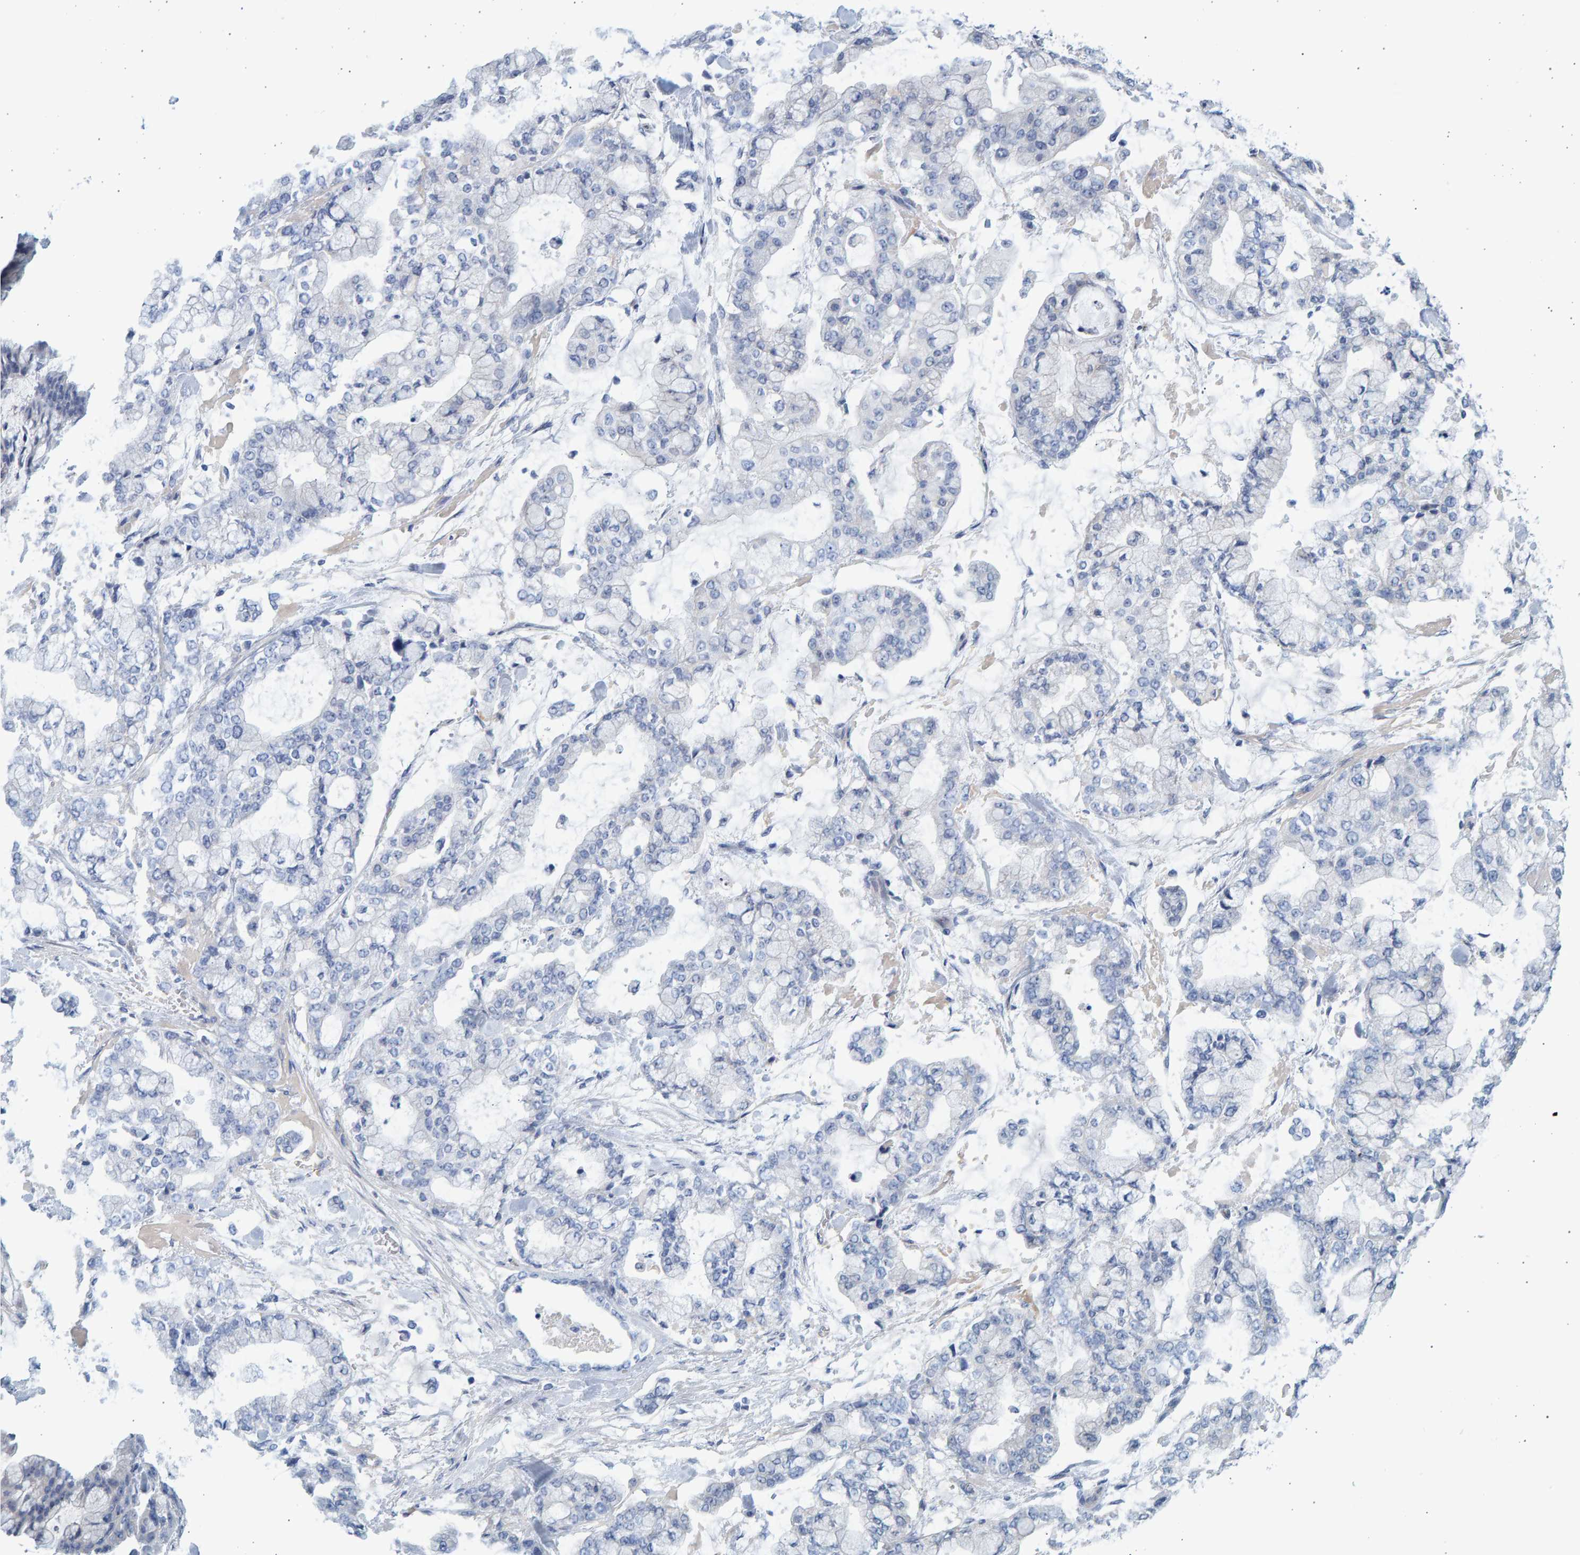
{"staining": {"intensity": "negative", "quantity": "none", "location": "none"}, "tissue": "stomach cancer", "cell_type": "Tumor cells", "image_type": "cancer", "snomed": [{"axis": "morphology", "description": "Normal tissue, NOS"}, {"axis": "morphology", "description": "Adenocarcinoma, NOS"}, {"axis": "topography", "description": "Stomach, upper"}, {"axis": "topography", "description": "Stomach"}], "caption": "The histopathology image demonstrates no significant staining in tumor cells of stomach cancer (adenocarcinoma).", "gene": "SLC34A3", "patient": {"sex": "male", "age": 76}}